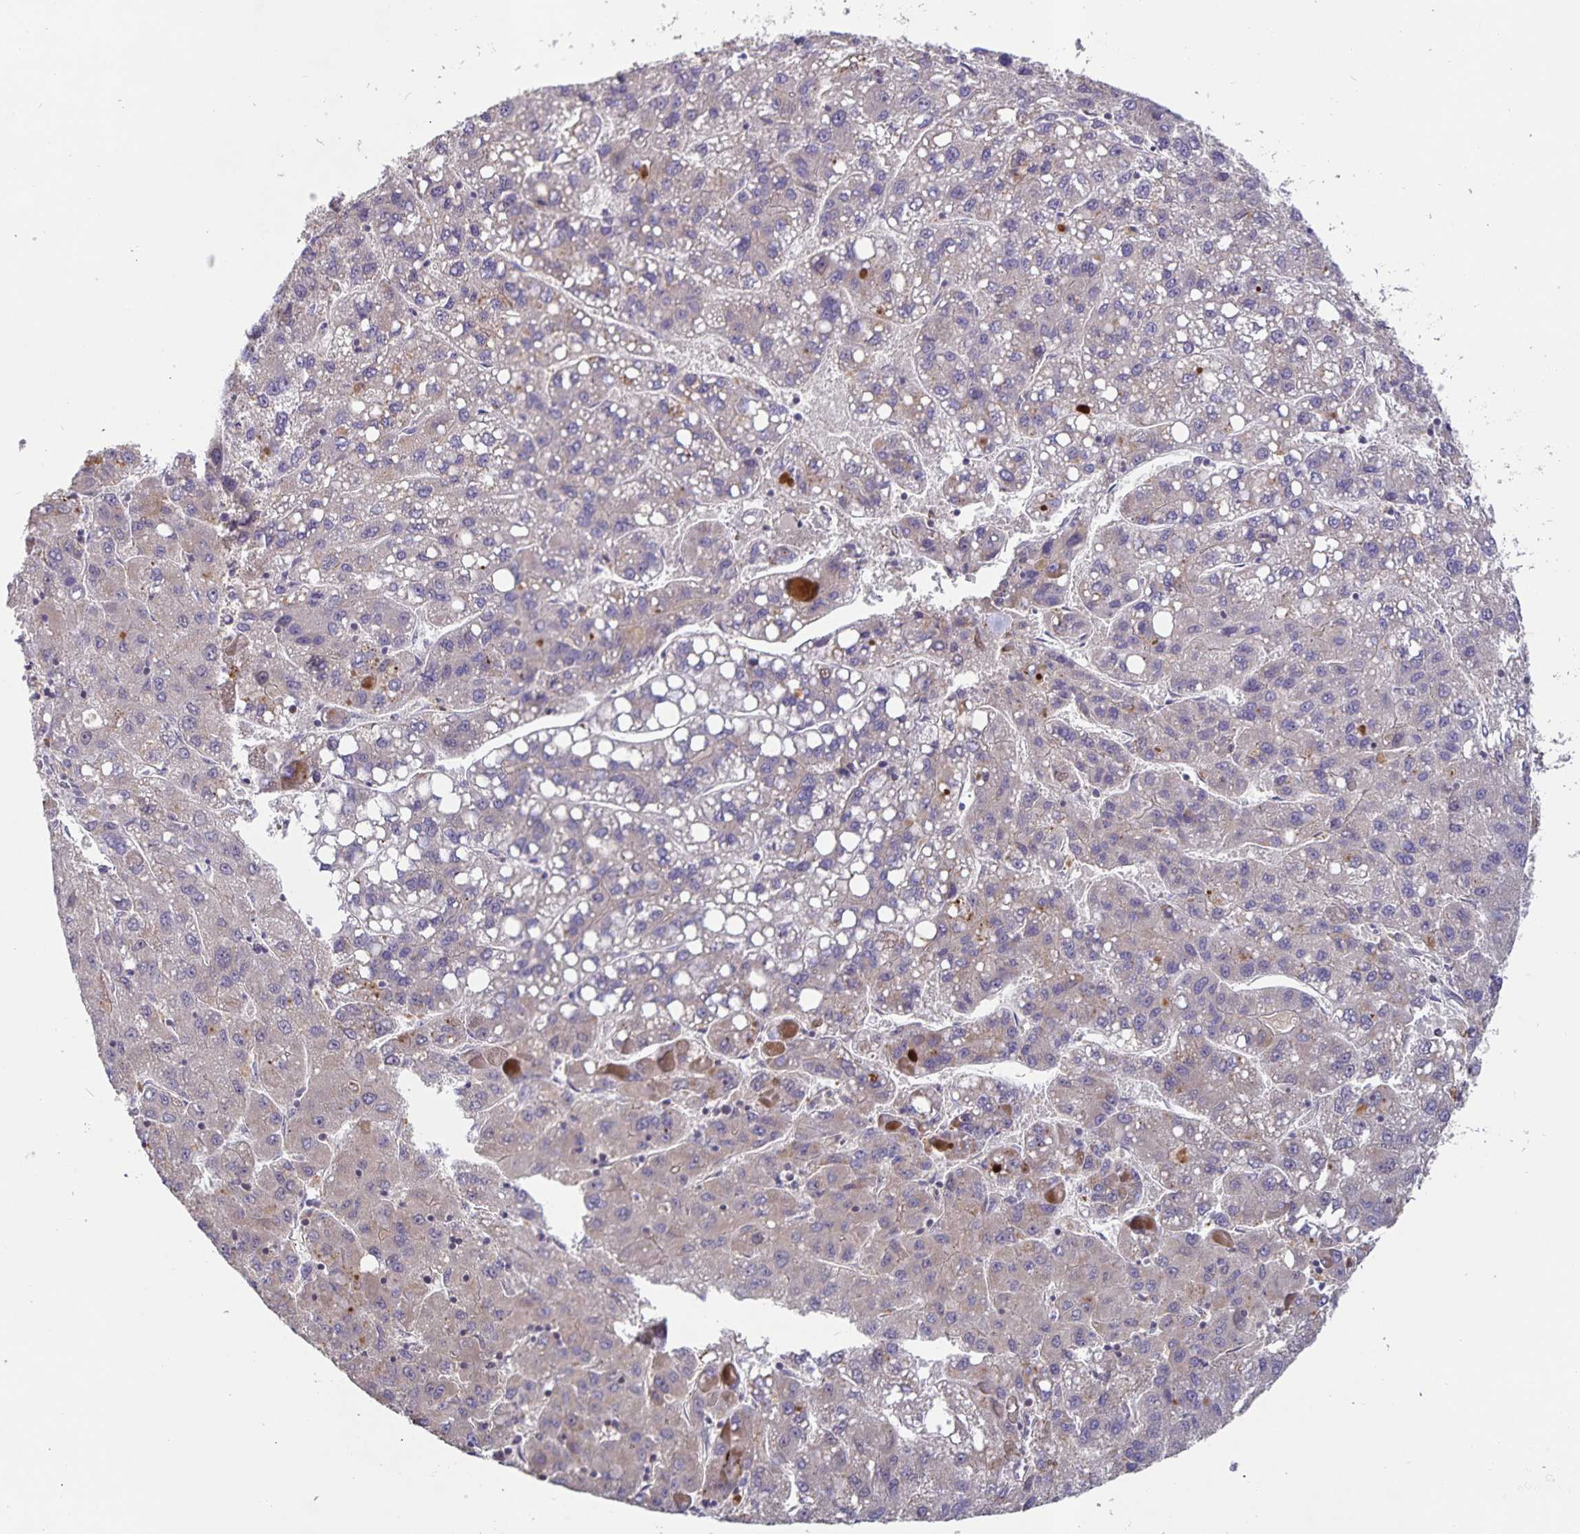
{"staining": {"intensity": "weak", "quantity": "<25%", "location": "cytoplasmic/membranous"}, "tissue": "liver cancer", "cell_type": "Tumor cells", "image_type": "cancer", "snomed": [{"axis": "morphology", "description": "Carcinoma, Hepatocellular, NOS"}, {"axis": "topography", "description": "Liver"}], "caption": "DAB immunohistochemical staining of human liver hepatocellular carcinoma demonstrates no significant expression in tumor cells.", "gene": "FBXL16", "patient": {"sex": "female", "age": 82}}